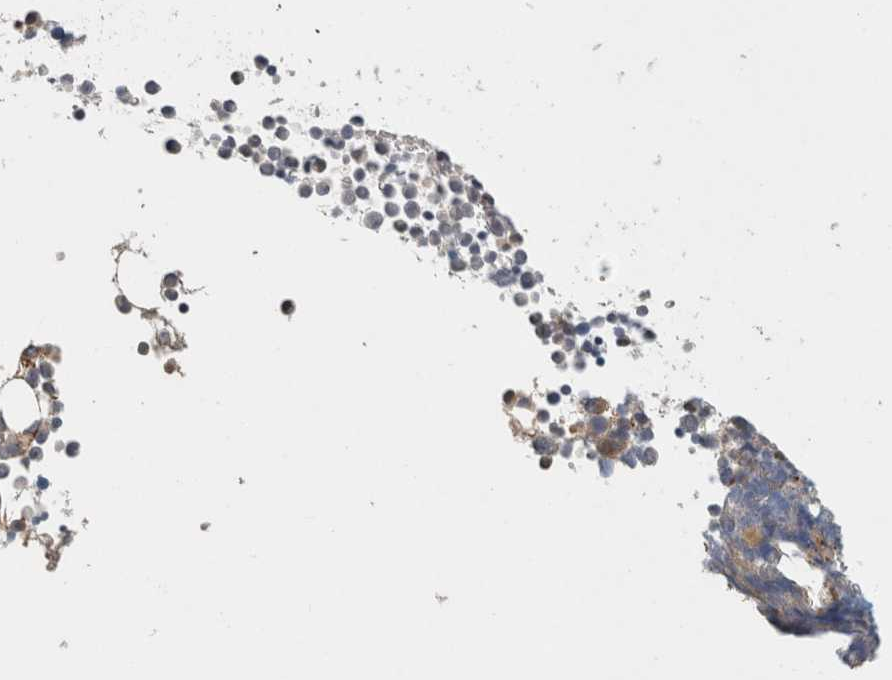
{"staining": {"intensity": "moderate", "quantity": "25%-75%", "location": "cytoplasmic/membranous"}, "tissue": "bone marrow", "cell_type": "Hematopoietic cells", "image_type": "normal", "snomed": [{"axis": "morphology", "description": "Normal tissue, NOS"}, {"axis": "morphology", "description": "Inflammation, NOS"}, {"axis": "topography", "description": "Bone marrow"}], "caption": "A high-resolution micrograph shows IHC staining of normal bone marrow, which shows moderate cytoplasmic/membranous staining in approximately 25%-75% of hematopoietic cells.", "gene": "SIPA1L2", "patient": {"sex": "male", "age": 34}}